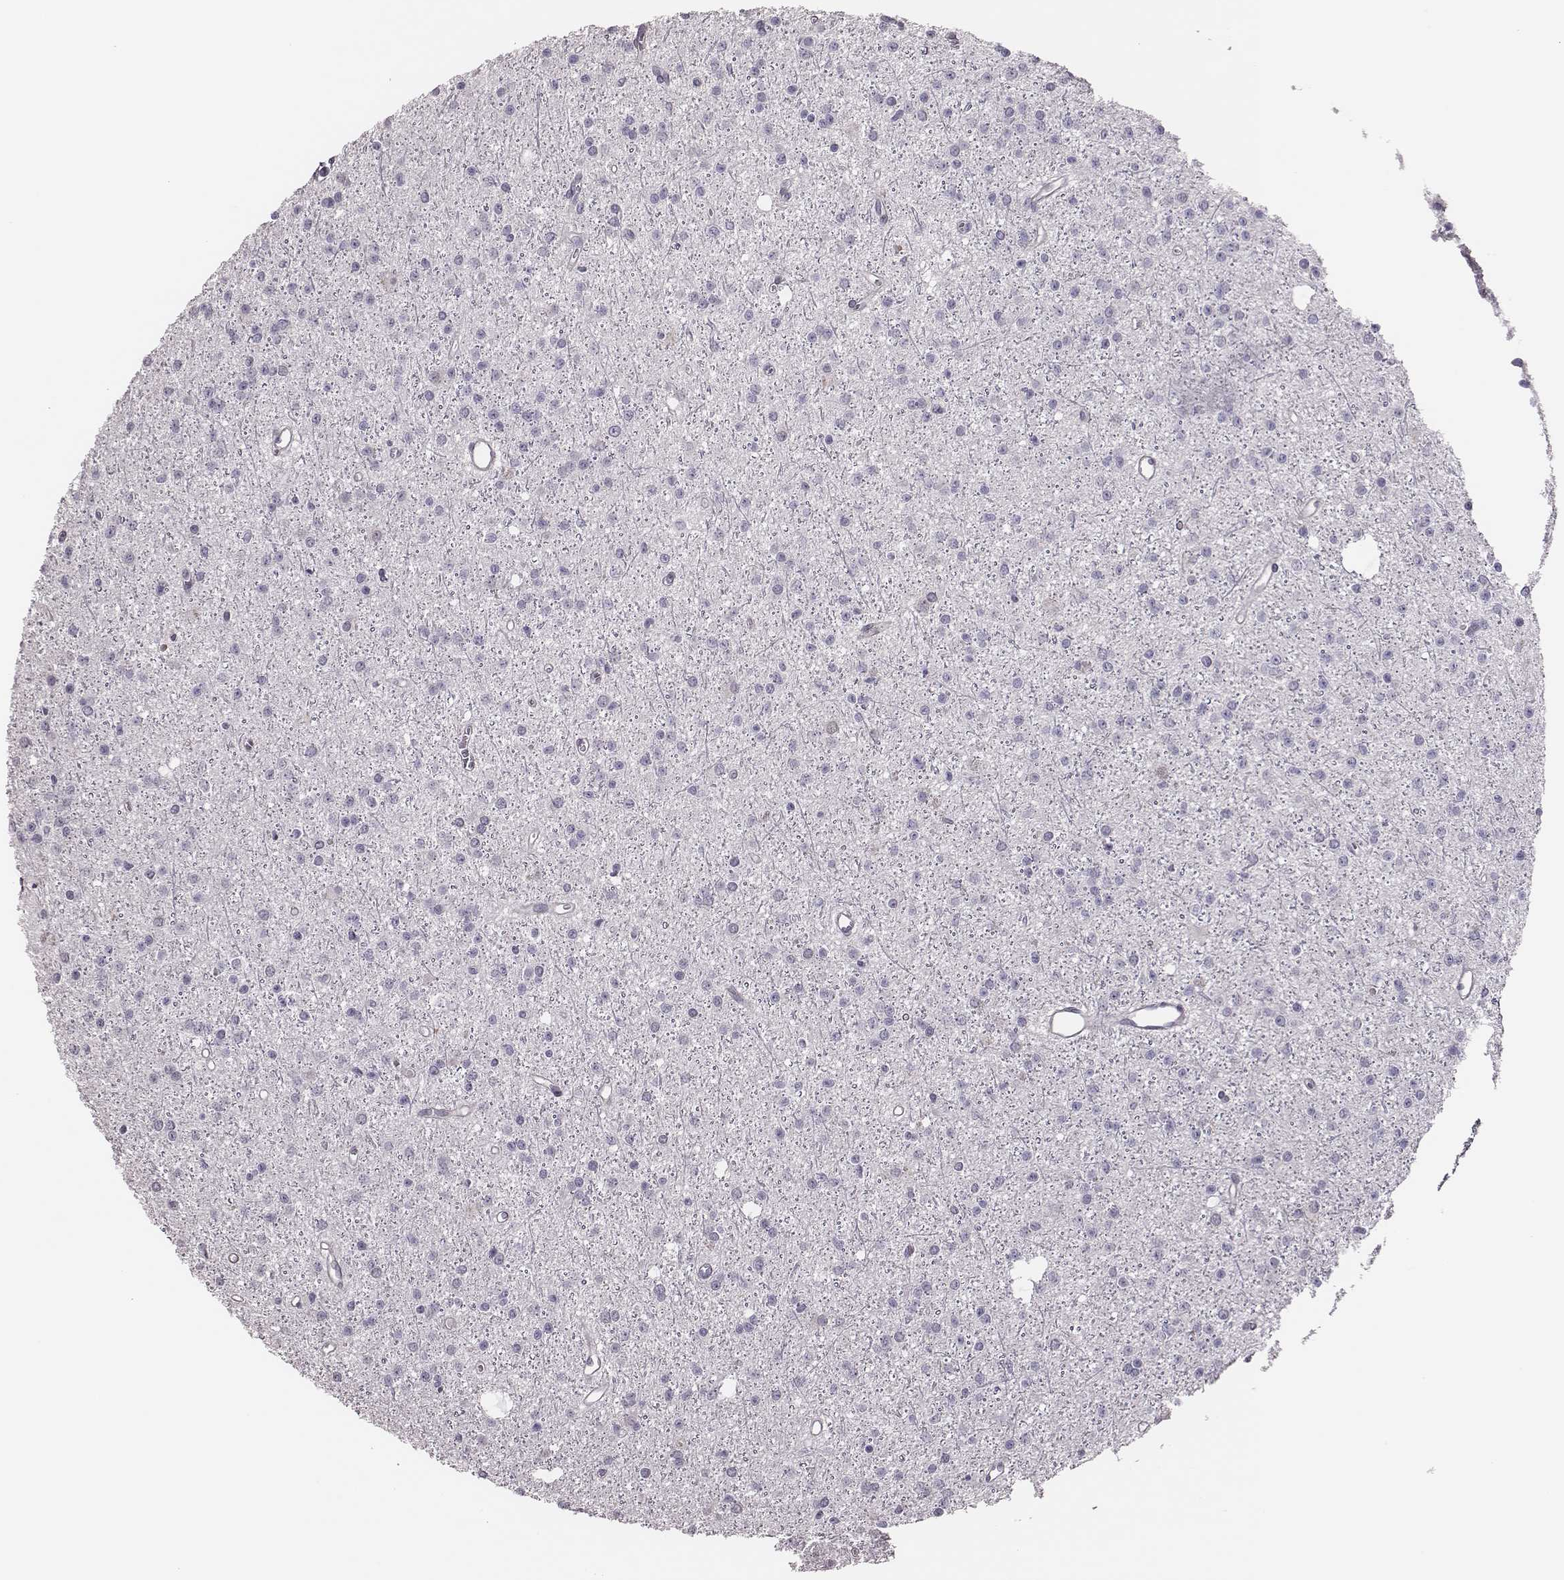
{"staining": {"intensity": "negative", "quantity": "none", "location": "none"}, "tissue": "glioma", "cell_type": "Tumor cells", "image_type": "cancer", "snomed": [{"axis": "morphology", "description": "Glioma, malignant, Low grade"}, {"axis": "topography", "description": "Brain"}], "caption": "Human malignant glioma (low-grade) stained for a protein using immunohistochemistry (IHC) shows no staining in tumor cells.", "gene": "SCML2", "patient": {"sex": "male", "age": 27}}